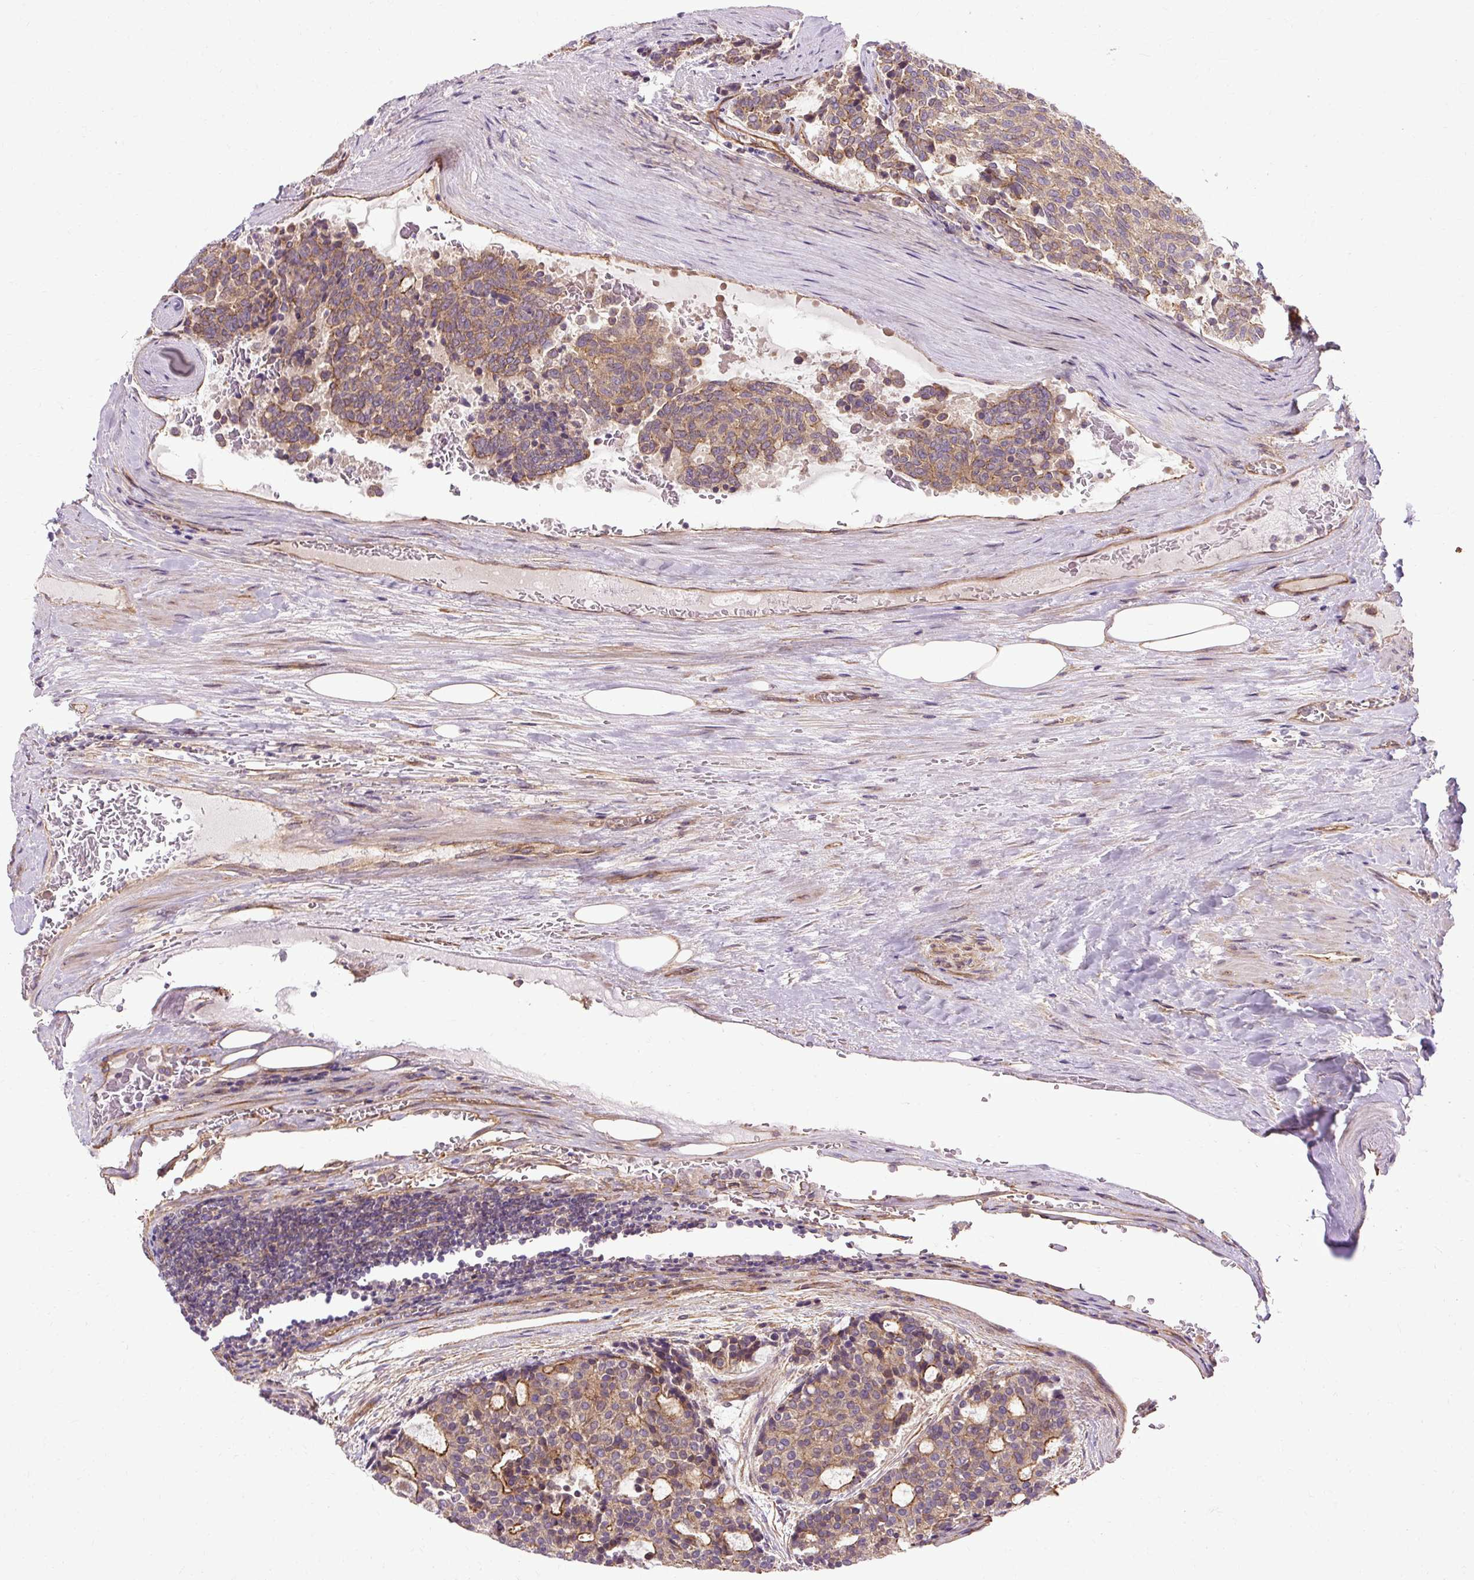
{"staining": {"intensity": "moderate", "quantity": ">75%", "location": "cytoplasmic/membranous"}, "tissue": "carcinoid", "cell_type": "Tumor cells", "image_type": "cancer", "snomed": [{"axis": "morphology", "description": "Carcinoid, malignant, NOS"}, {"axis": "topography", "description": "Pancreas"}], "caption": "Moderate cytoplasmic/membranous protein expression is present in approximately >75% of tumor cells in carcinoid.", "gene": "CCDC93", "patient": {"sex": "female", "age": 54}}